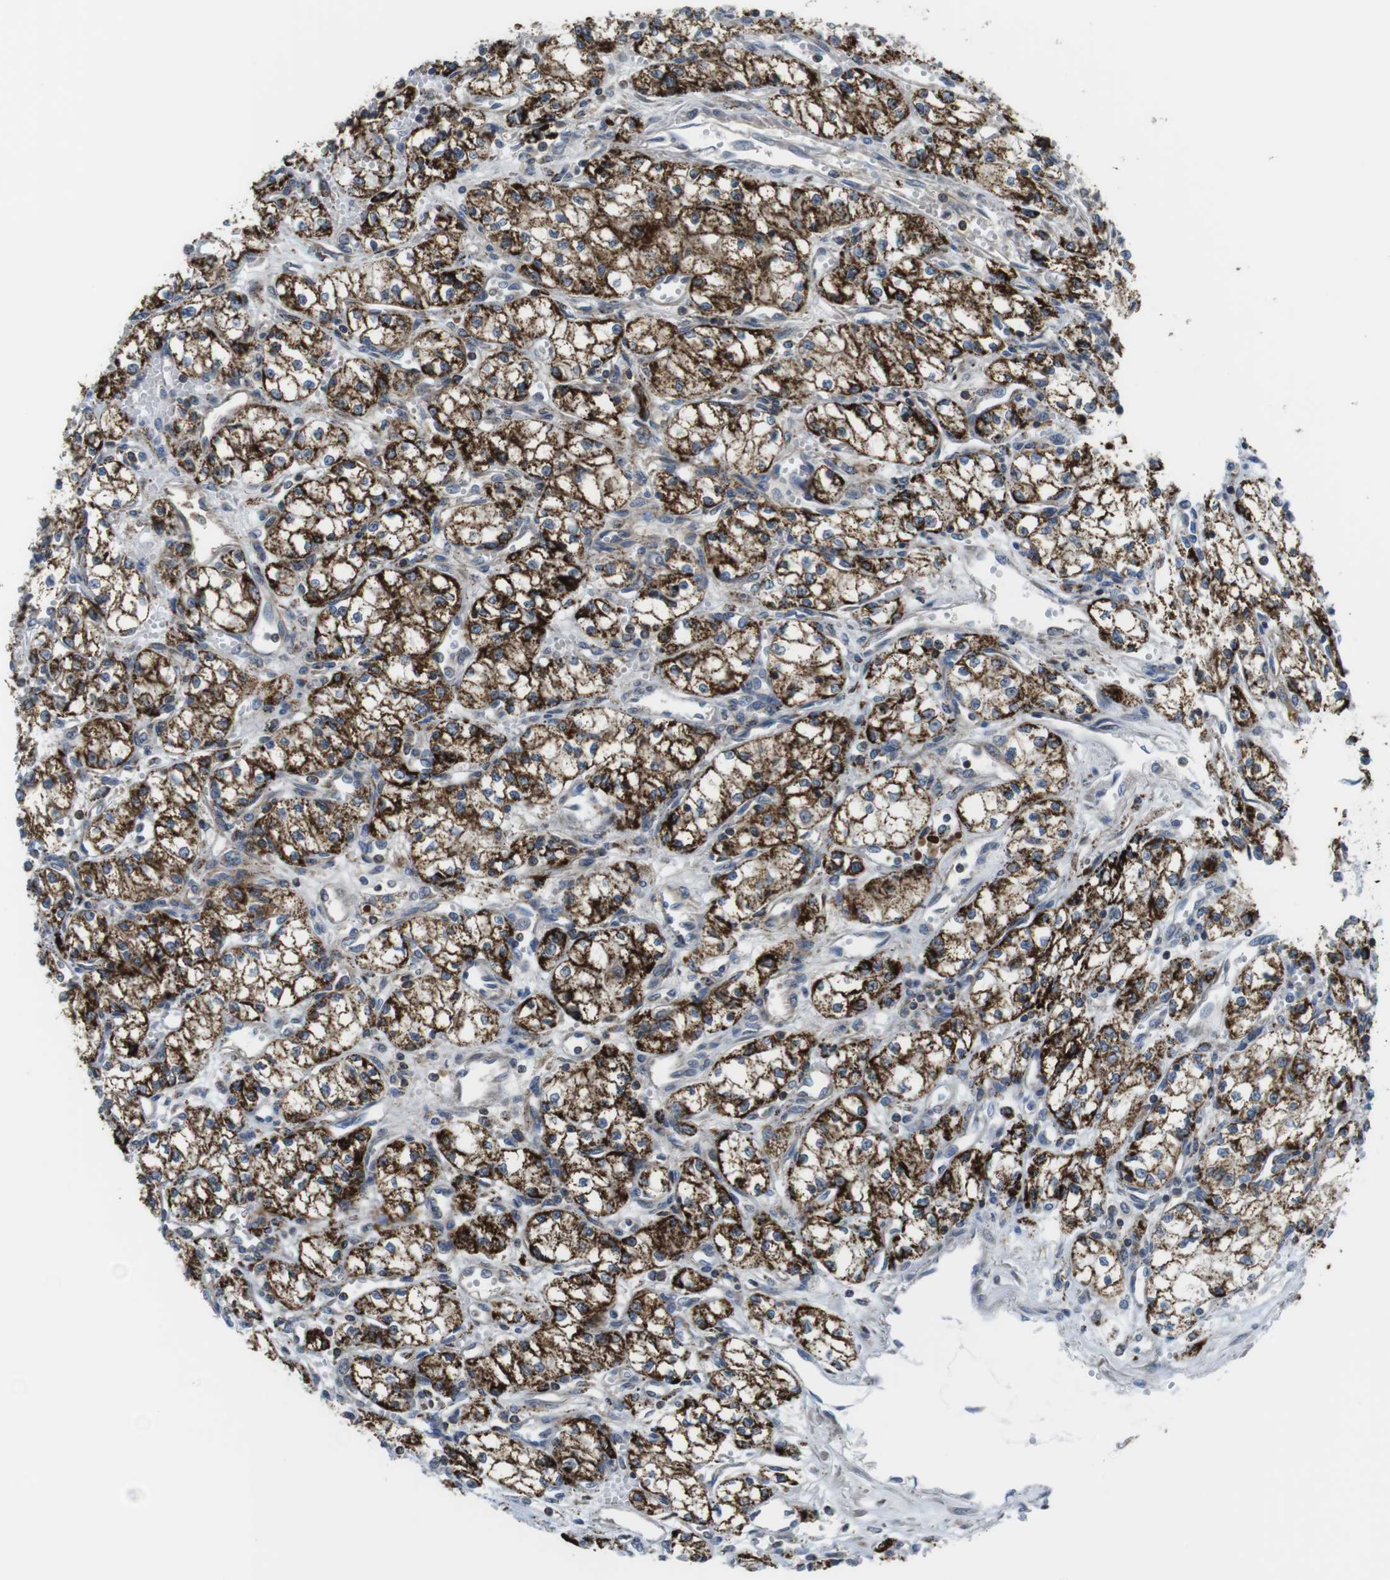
{"staining": {"intensity": "strong", "quantity": ">75%", "location": "cytoplasmic/membranous"}, "tissue": "renal cancer", "cell_type": "Tumor cells", "image_type": "cancer", "snomed": [{"axis": "morphology", "description": "Normal tissue, NOS"}, {"axis": "morphology", "description": "Adenocarcinoma, NOS"}, {"axis": "topography", "description": "Kidney"}], "caption": "IHC image of neoplastic tissue: renal cancer stained using IHC shows high levels of strong protein expression localized specifically in the cytoplasmic/membranous of tumor cells, appearing as a cytoplasmic/membranous brown color.", "gene": "KCNE3", "patient": {"sex": "male", "age": 59}}